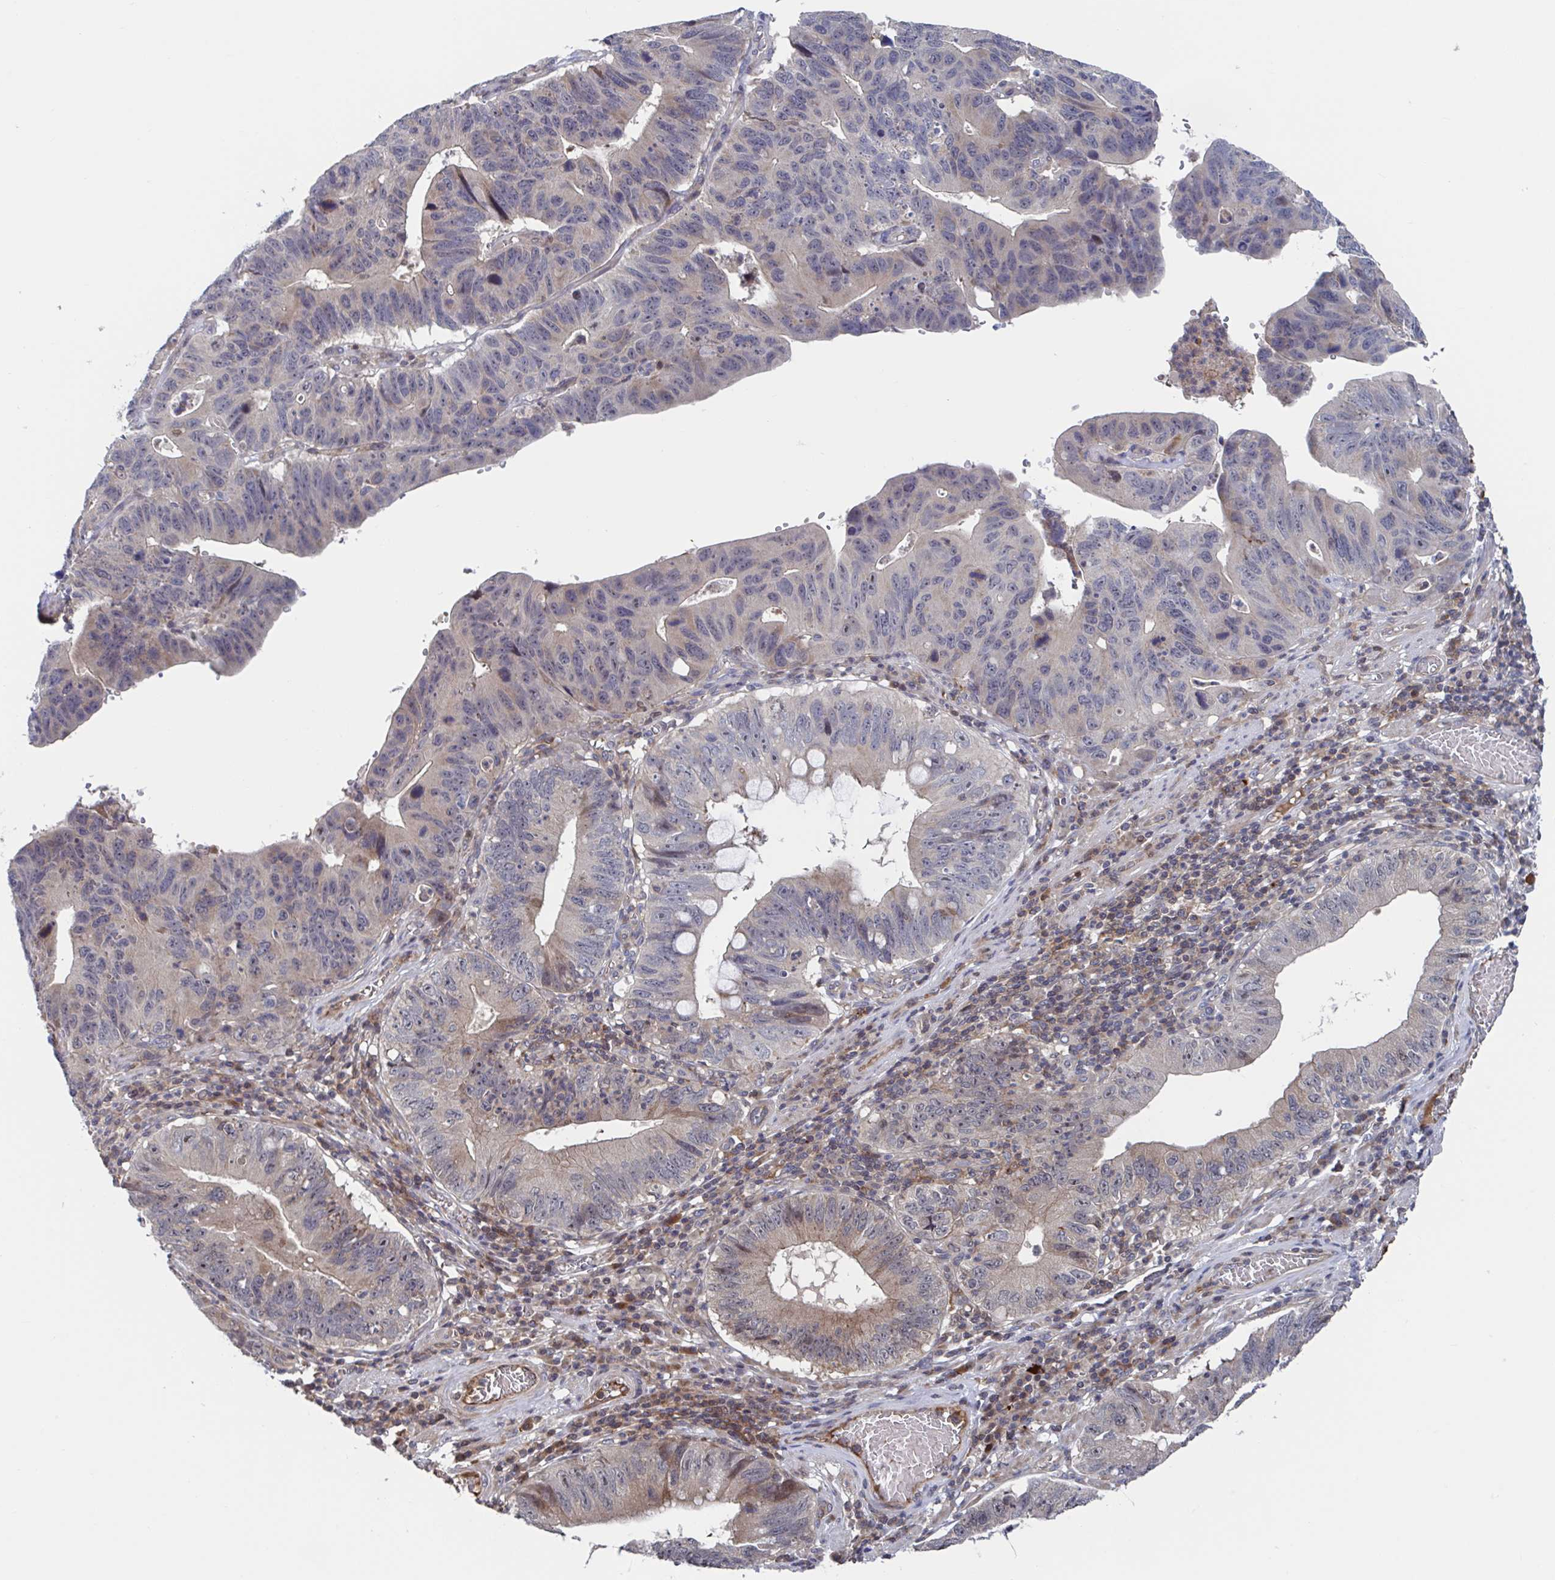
{"staining": {"intensity": "weak", "quantity": "<25%", "location": "cytoplasmic/membranous"}, "tissue": "stomach cancer", "cell_type": "Tumor cells", "image_type": "cancer", "snomed": [{"axis": "morphology", "description": "Adenocarcinoma, NOS"}, {"axis": "topography", "description": "Stomach"}], "caption": "Stomach cancer (adenocarcinoma) stained for a protein using IHC exhibits no positivity tumor cells.", "gene": "DHRS12", "patient": {"sex": "male", "age": 59}}